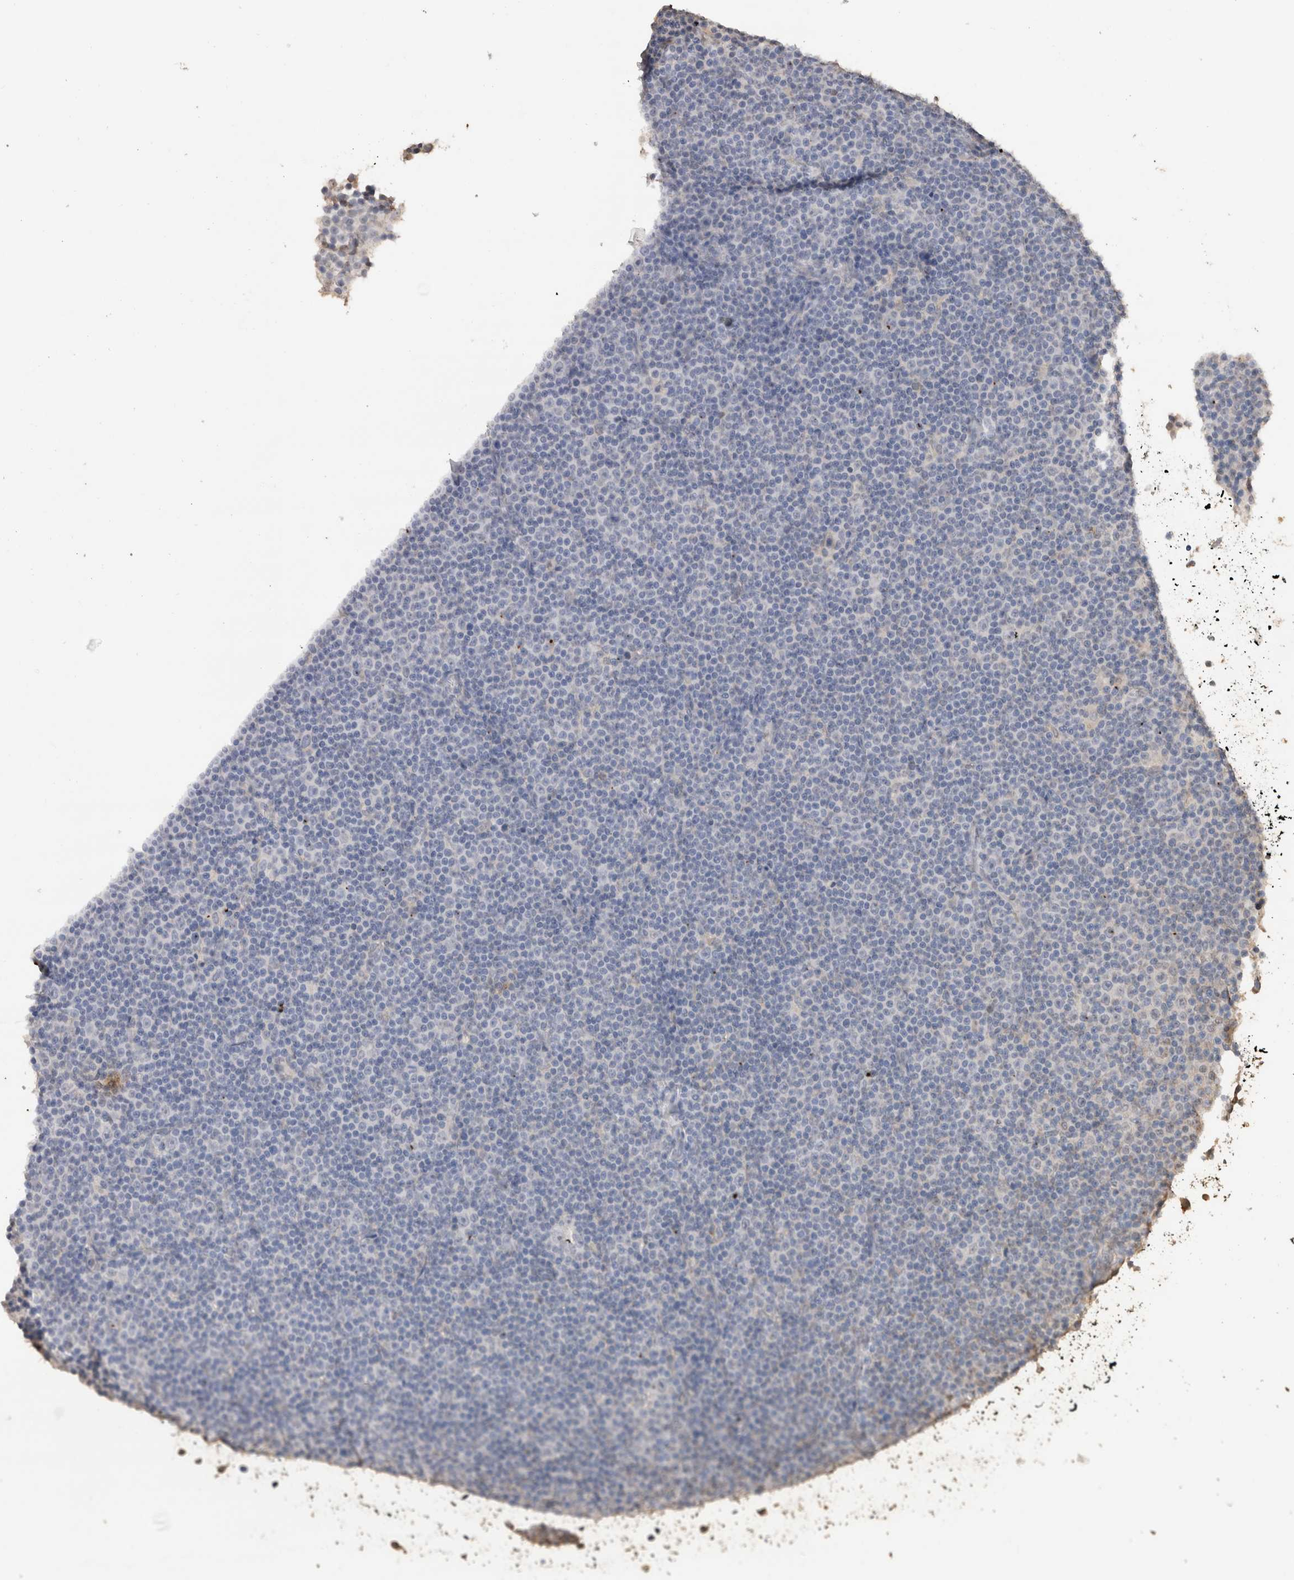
{"staining": {"intensity": "negative", "quantity": "none", "location": "none"}, "tissue": "lymphoma", "cell_type": "Tumor cells", "image_type": "cancer", "snomed": [{"axis": "morphology", "description": "Malignant lymphoma, non-Hodgkin's type, Low grade"}, {"axis": "topography", "description": "Lymph node"}], "caption": "Image shows no protein staining in tumor cells of low-grade malignant lymphoma, non-Hodgkin's type tissue. Nuclei are stained in blue.", "gene": "CRELD2", "patient": {"sex": "female", "age": 67}}